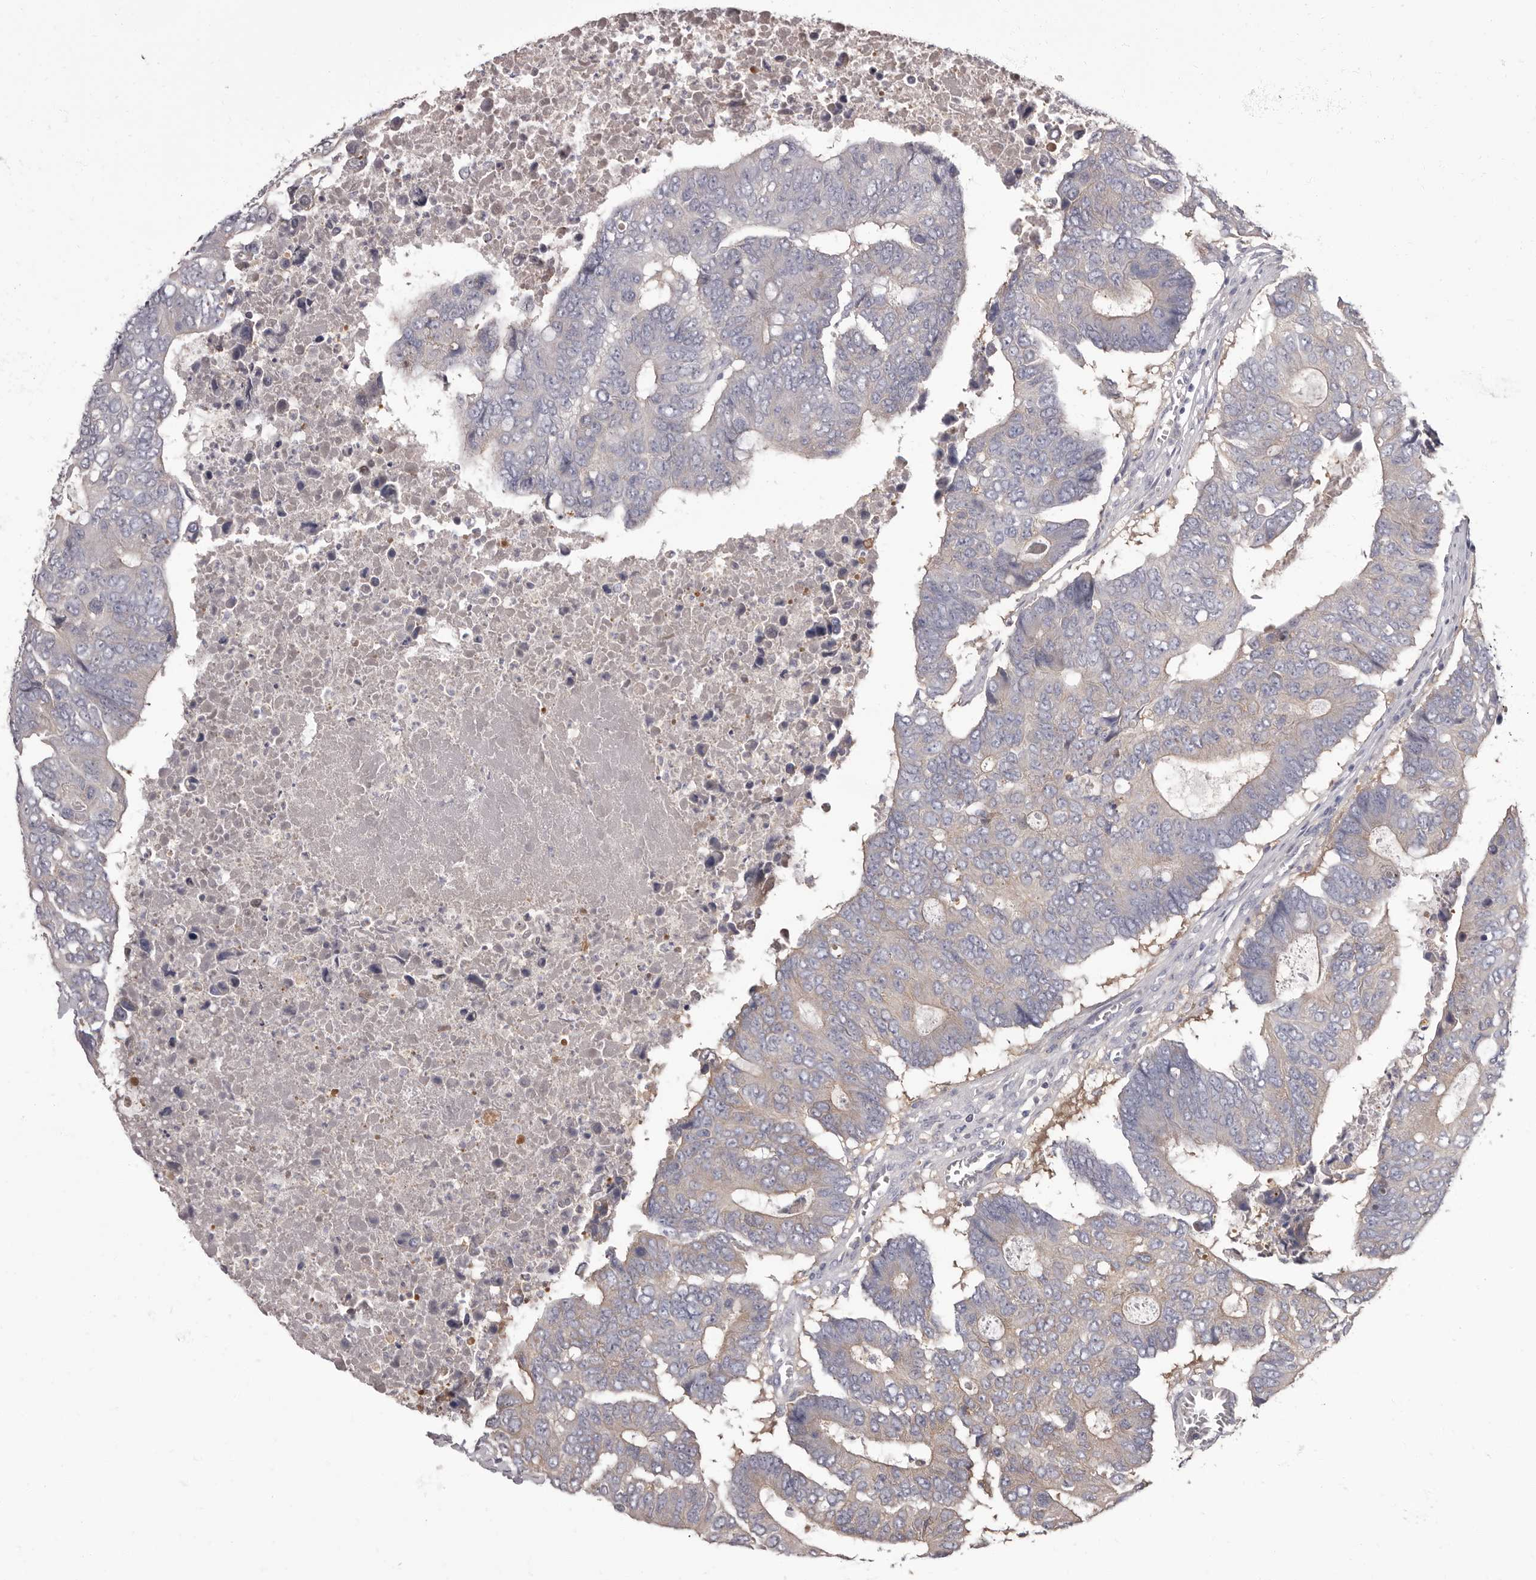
{"staining": {"intensity": "weak", "quantity": "<25%", "location": "cytoplasmic/membranous"}, "tissue": "colorectal cancer", "cell_type": "Tumor cells", "image_type": "cancer", "snomed": [{"axis": "morphology", "description": "Adenocarcinoma, NOS"}, {"axis": "topography", "description": "Colon"}], "caption": "DAB immunohistochemical staining of human colorectal cancer (adenocarcinoma) reveals no significant positivity in tumor cells.", "gene": "APEH", "patient": {"sex": "male", "age": 87}}